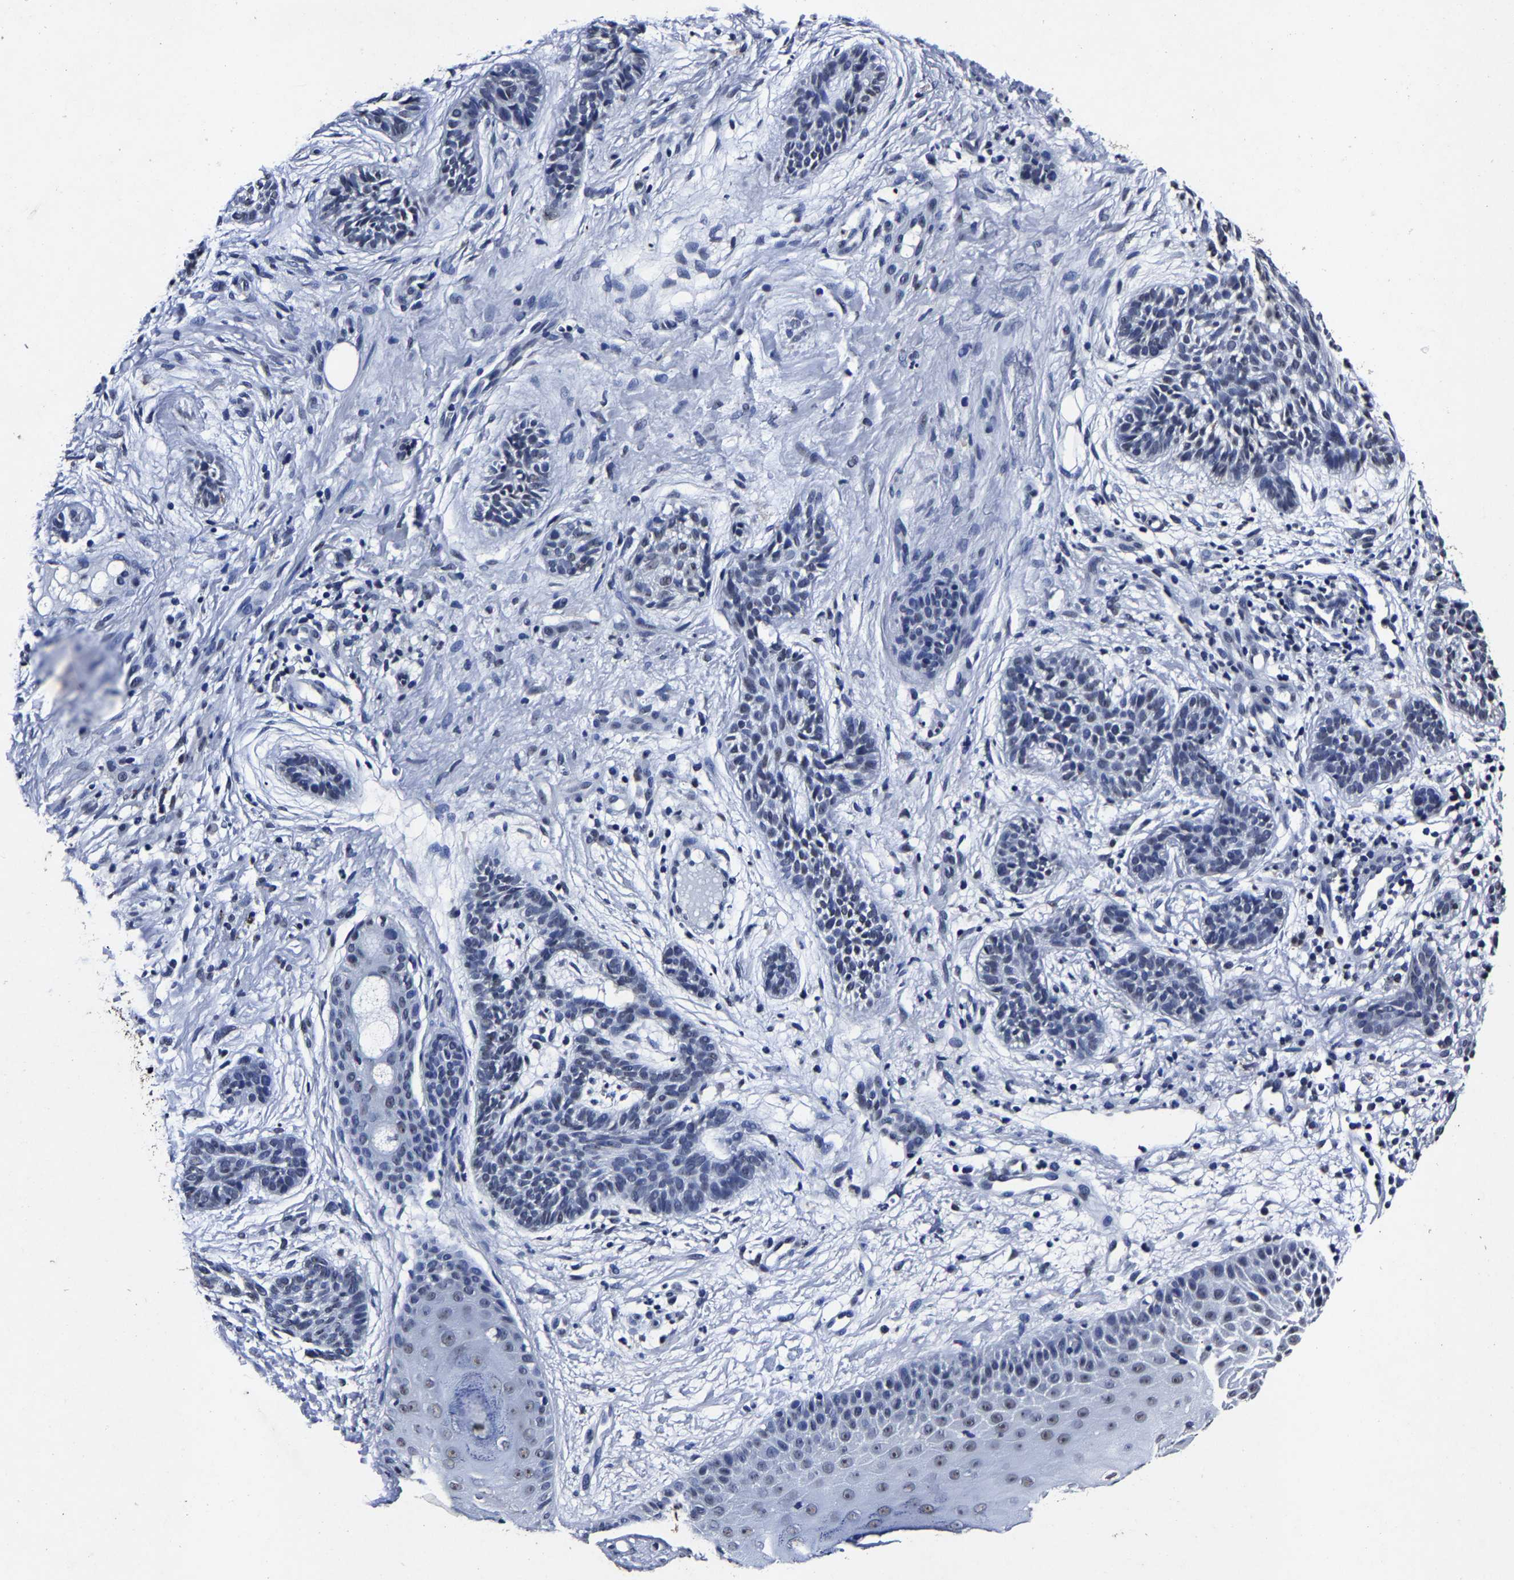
{"staining": {"intensity": "negative", "quantity": "none", "location": "none"}, "tissue": "skin cancer", "cell_type": "Tumor cells", "image_type": "cancer", "snomed": [{"axis": "morphology", "description": "Normal tissue, NOS"}, {"axis": "morphology", "description": "Basal cell carcinoma"}, {"axis": "topography", "description": "Skin"}], "caption": "IHC photomicrograph of neoplastic tissue: basal cell carcinoma (skin) stained with DAB shows no significant protein staining in tumor cells.", "gene": "RBM45", "patient": {"sex": "male", "age": 63}}